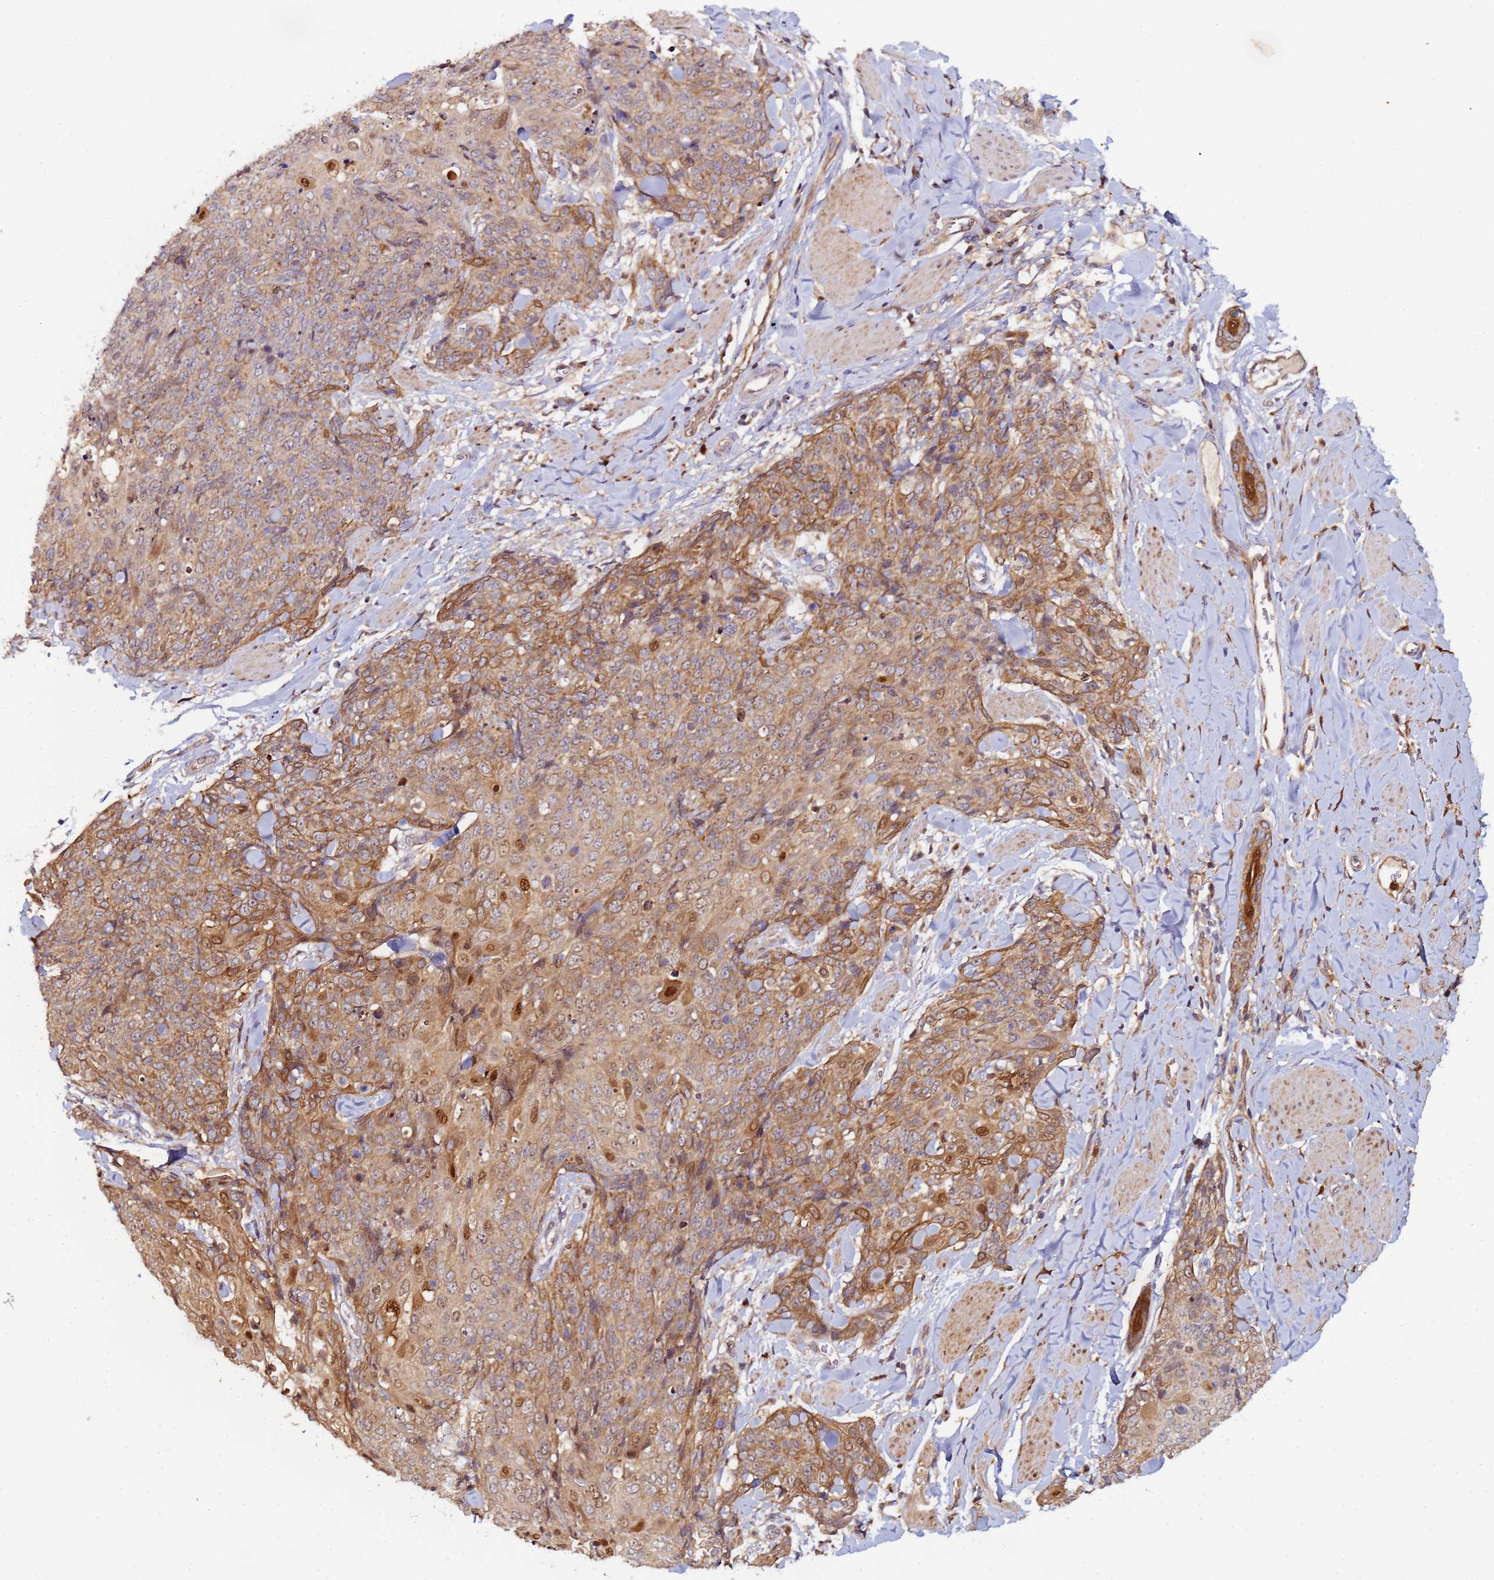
{"staining": {"intensity": "moderate", "quantity": ">75%", "location": "cytoplasmic/membranous,nuclear"}, "tissue": "skin cancer", "cell_type": "Tumor cells", "image_type": "cancer", "snomed": [{"axis": "morphology", "description": "Squamous cell carcinoma, NOS"}, {"axis": "topography", "description": "Skin"}, {"axis": "topography", "description": "Vulva"}], "caption": "Skin squamous cell carcinoma tissue reveals moderate cytoplasmic/membranous and nuclear expression in approximately >75% of tumor cells", "gene": "CCDC127", "patient": {"sex": "female", "age": 85}}